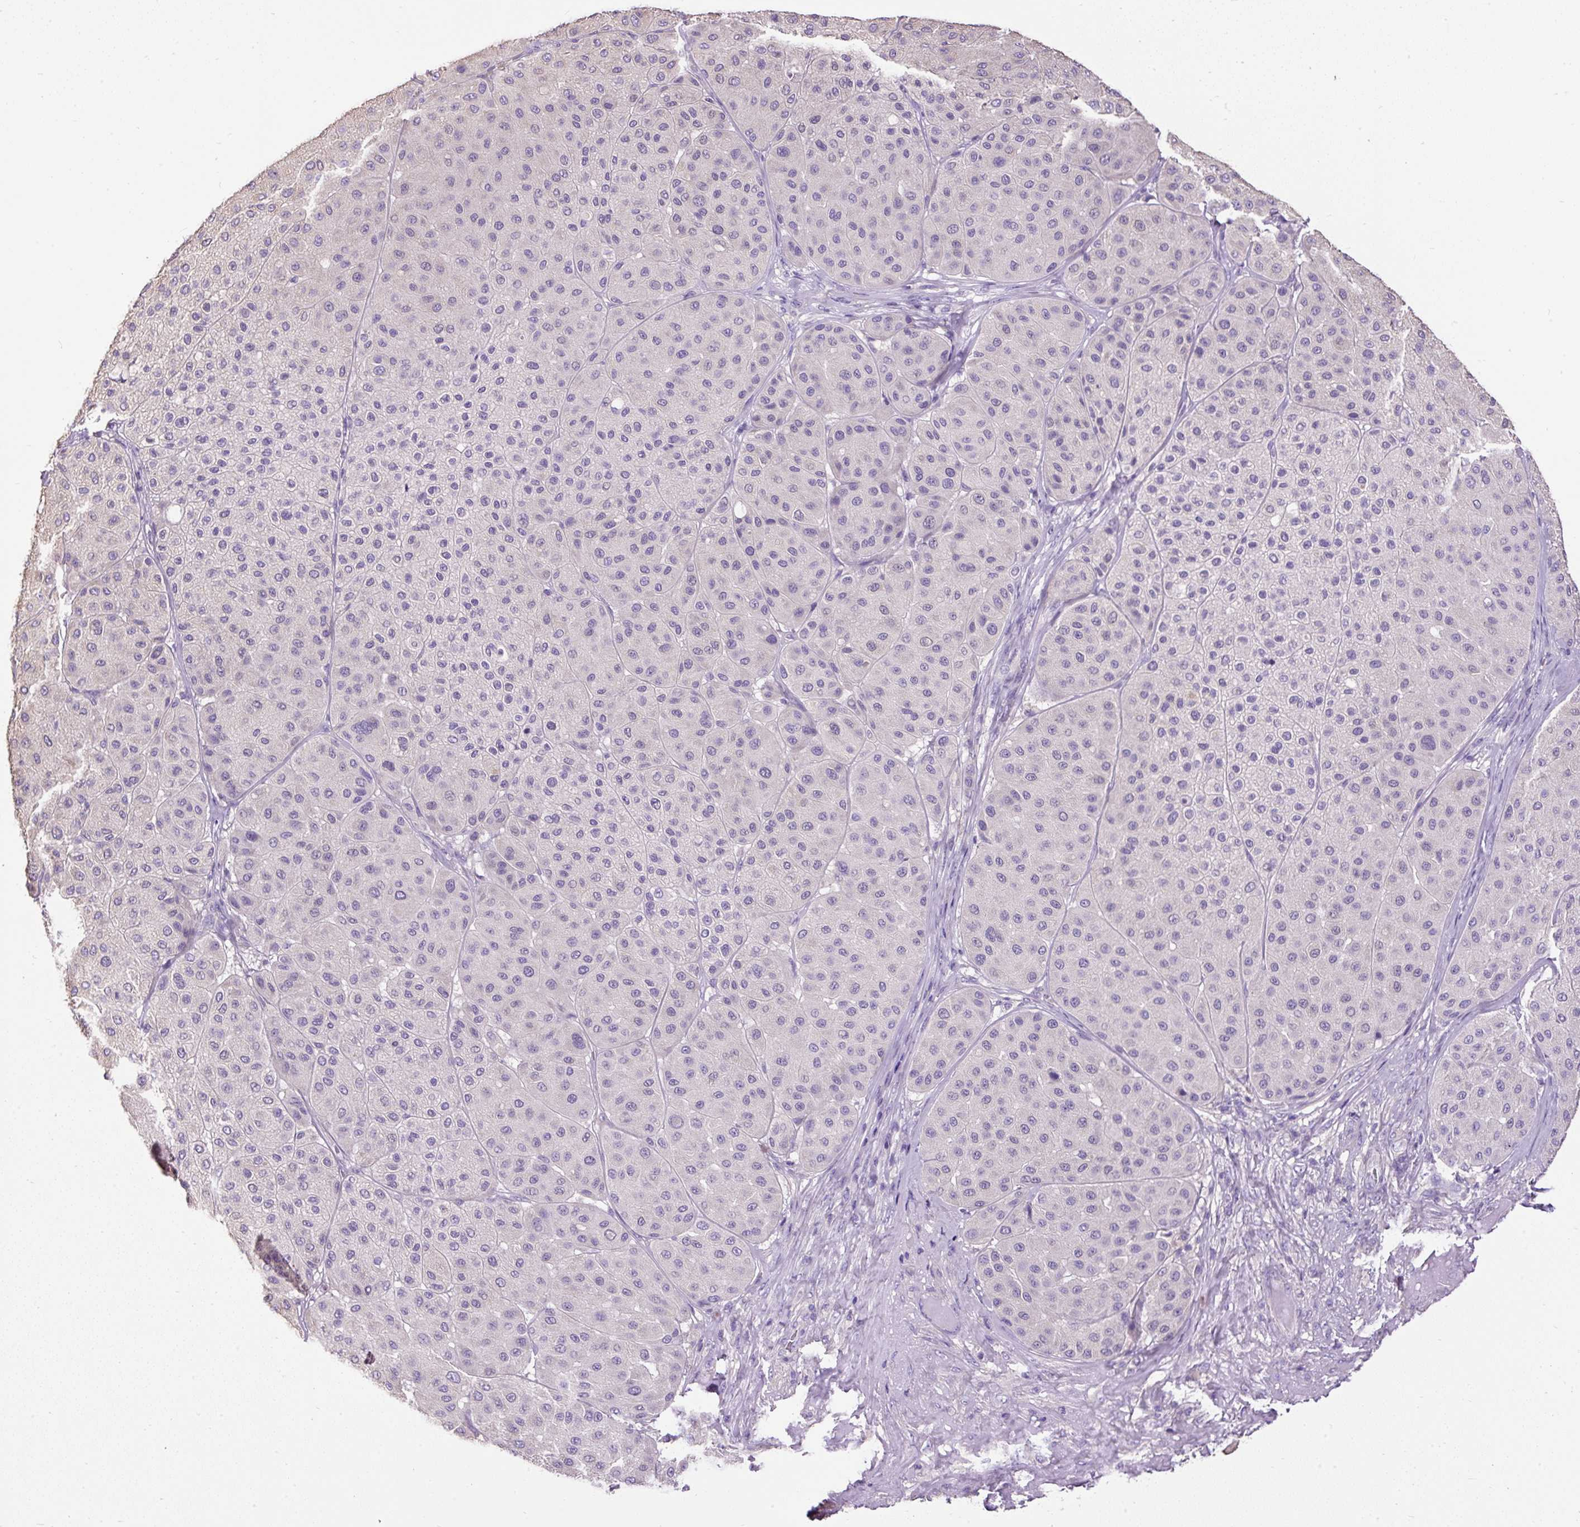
{"staining": {"intensity": "negative", "quantity": "none", "location": "none"}, "tissue": "melanoma", "cell_type": "Tumor cells", "image_type": "cancer", "snomed": [{"axis": "morphology", "description": "Malignant melanoma, Metastatic site"}, {"axis": "topography", "description": "Smooth muscle"}], "caption": "DAB (3,3'-diaminobenzidine) immunohistochemical staining of human melanoma exhibits no significant expression in tumor cells.", "gene": "PDIA2", "patient": {"sex": "male", "age": 41}}